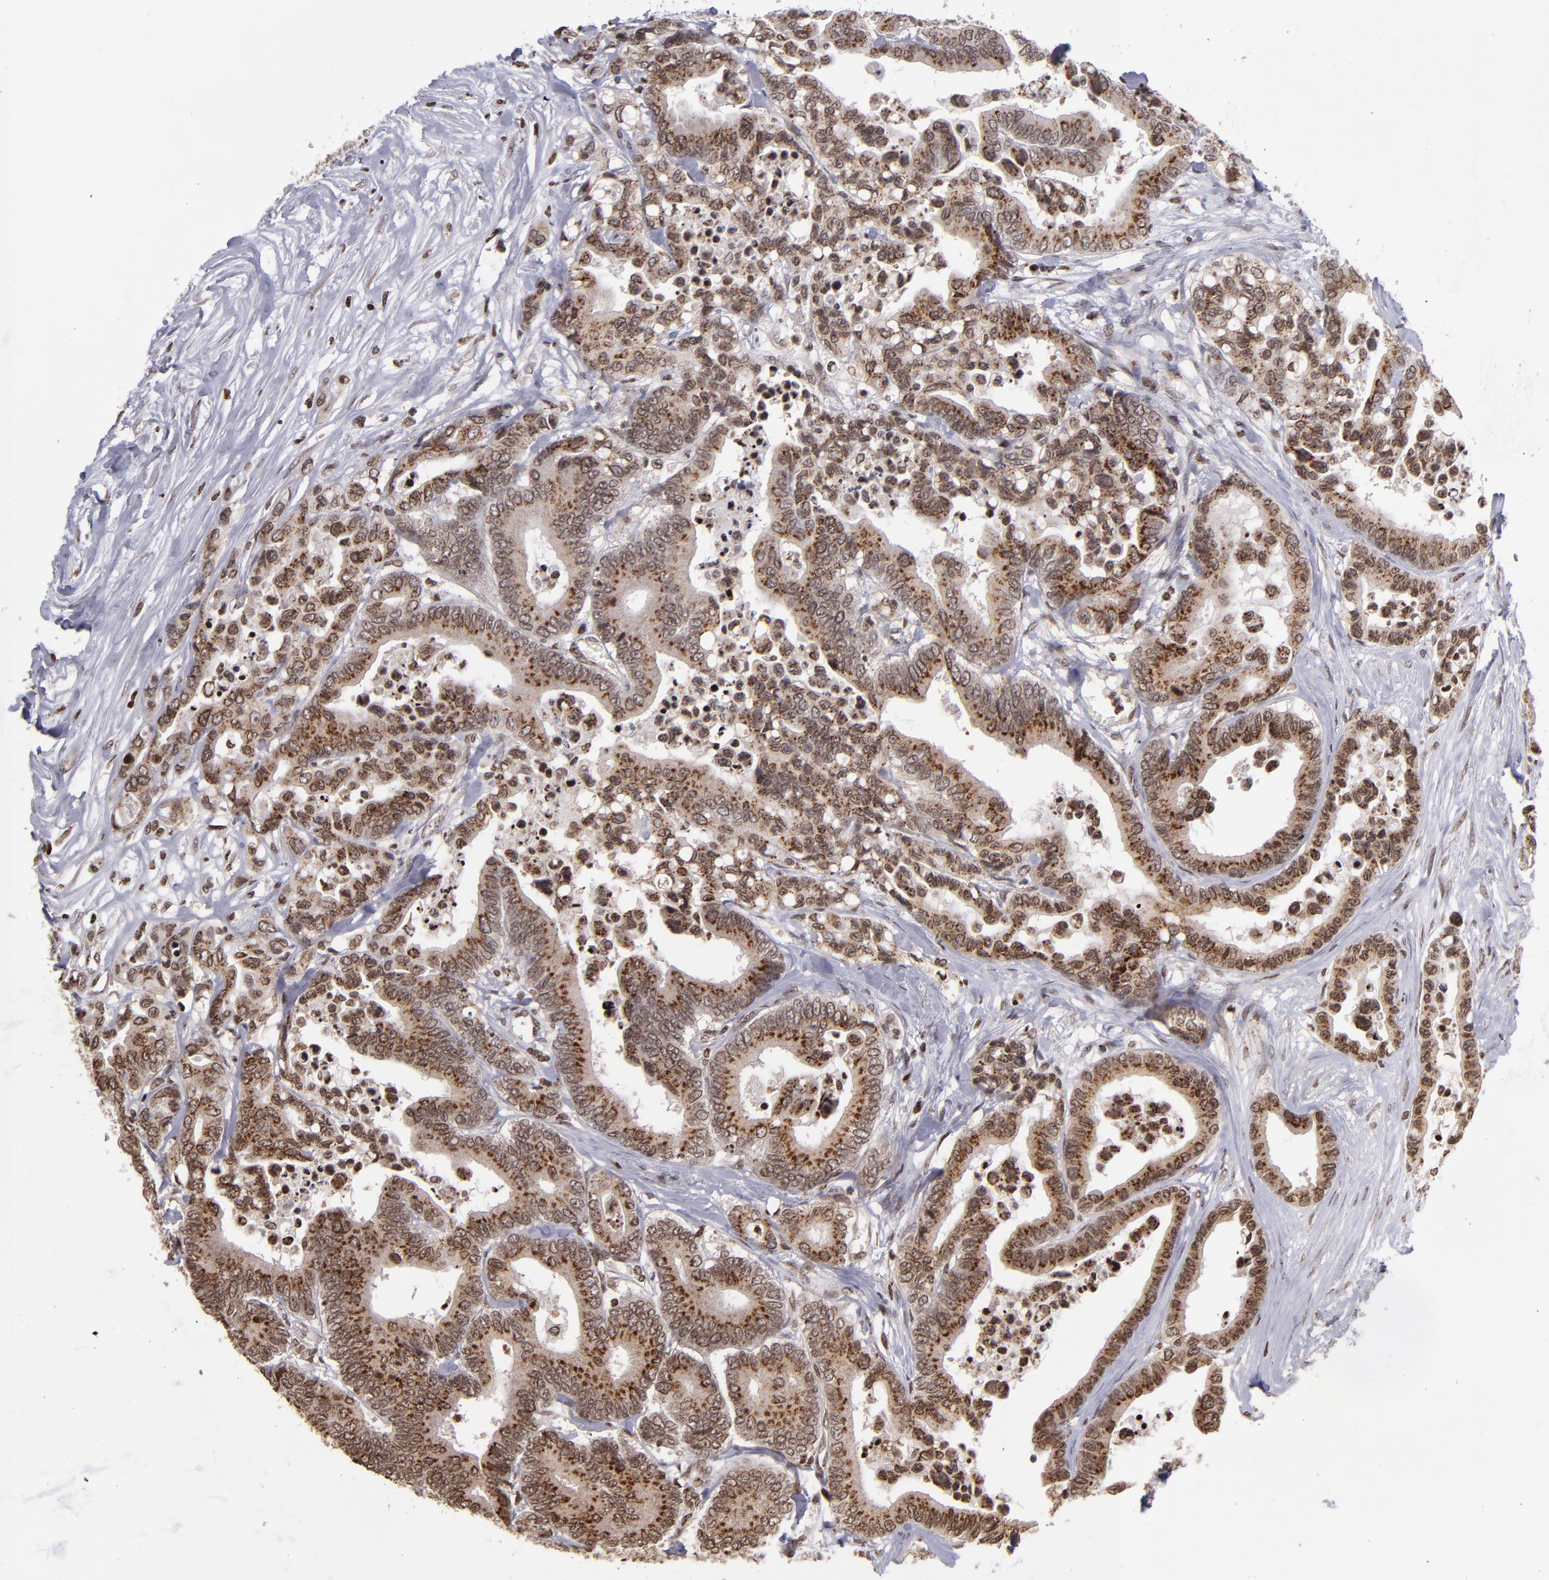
{"staining": {"intensity": "strong", "quantity": ">75%", "location": "cytoplasmic/membranous,nuclear"}, "tissue": "colorectal cancer", "cell_type": "Tumor cells", "image_type": "cancer", "snomed": [{"axis": "morphology", "description": "Adenocarcinoma, NOS"}, {"axis": "topography", "description": "Colon"}], "caption": "IHC of human colorectal adenocarcinoma exhibits high levels of strong cytoplasmic/membranous and nuclear expression in about >75% of tumor cells. The staining is performed using DAB brown chromogen to label protein expression. The nuclei are counter-stained blue using hematoxylin.", "gene": "CSDC2", "patient": {"sex": "male", "age": 82}}